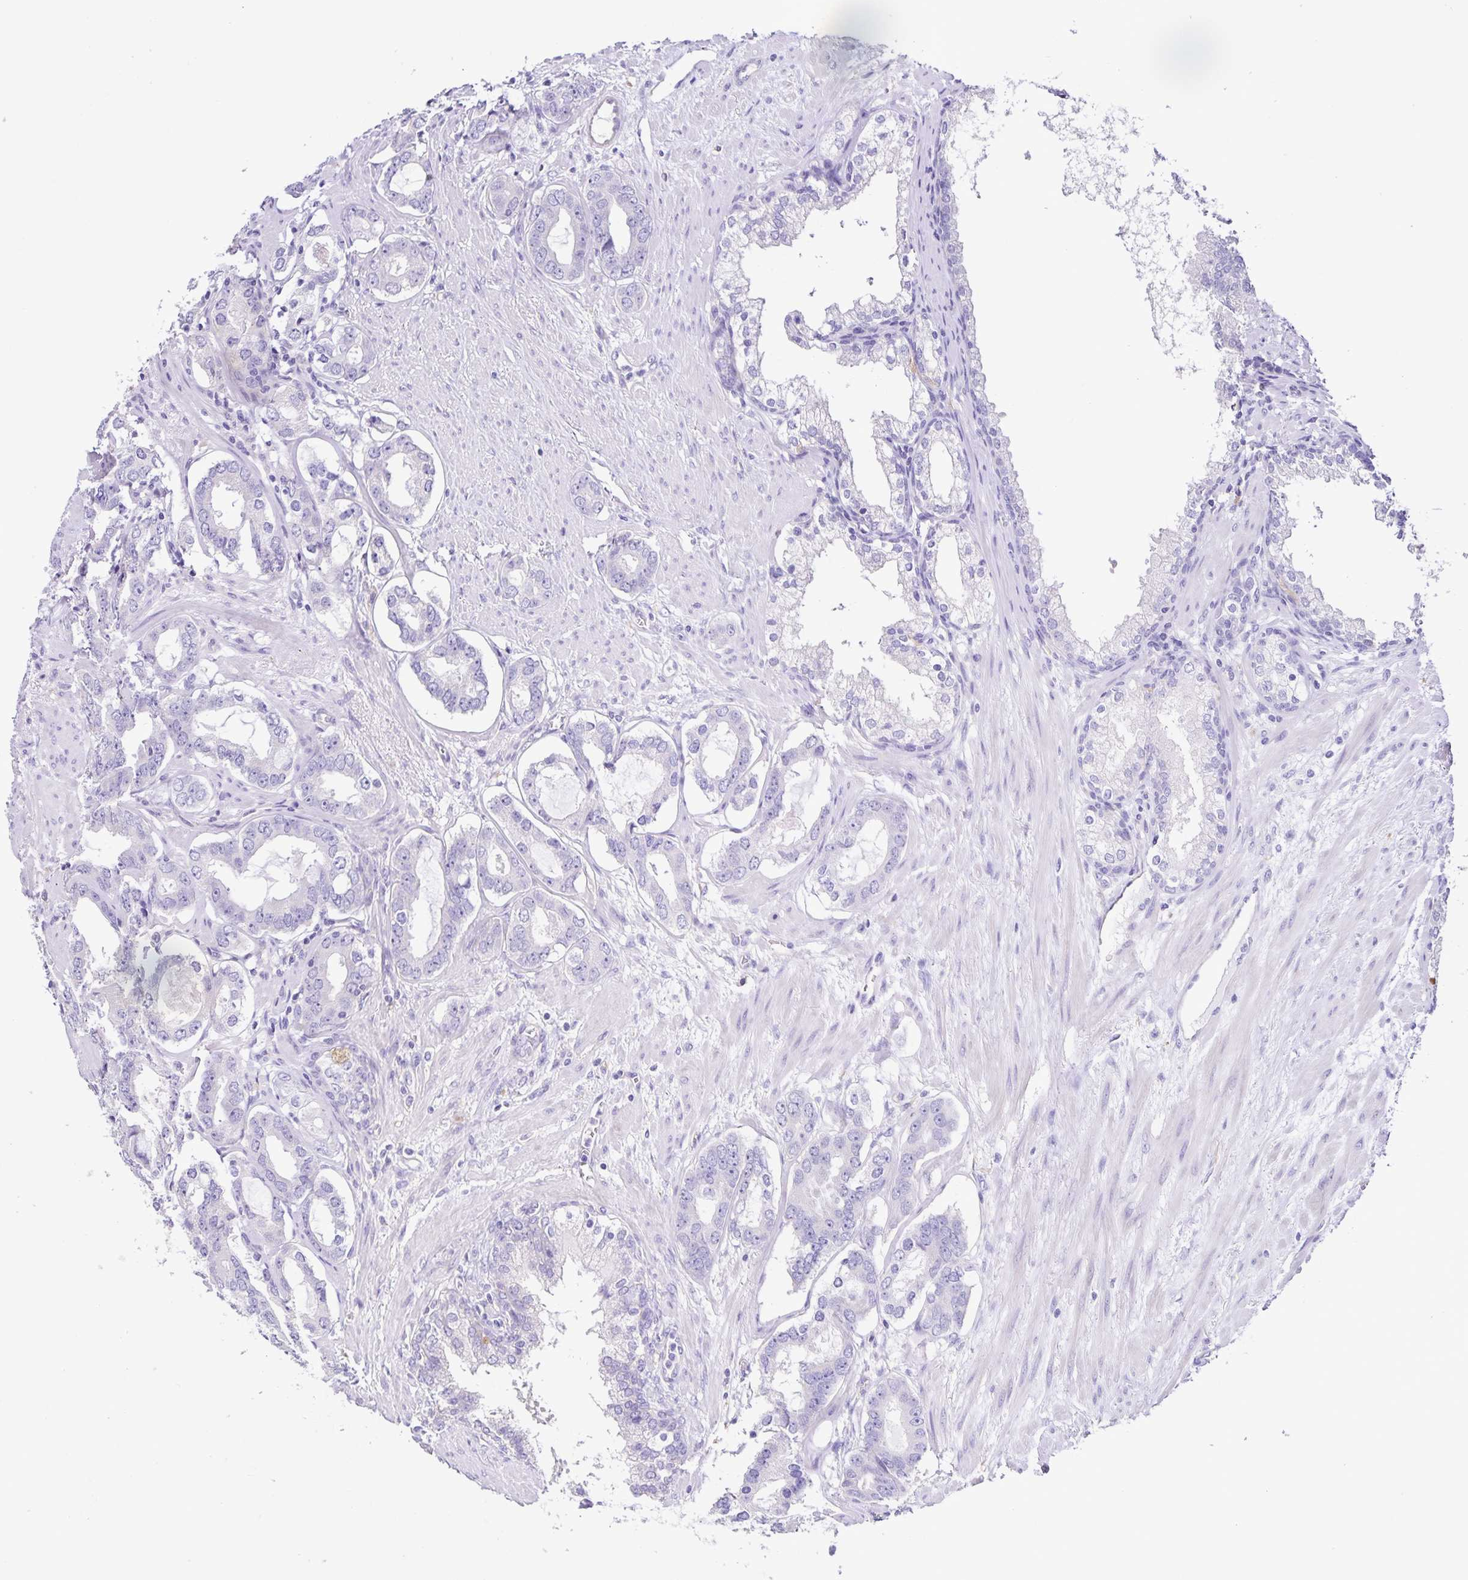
{"staining": {"intensity": "negative", "quantity": "none", "location": "none"}, "tissue": "prostate cancer", "cell_type": "Tumor cells", "image_type": "cancer", "snomed": [{"axis": "morphology", "description": "Adenocarcinoma, High grade"}, {"axis": "topography", "description": "Prostate"}], "caption": "An IHC micrograph of prostate cancer is shown. There is no staining in tumor cells of prostate cancer.", "gene": "BOLL", "patient": {"sex": "male", "age": 75}}